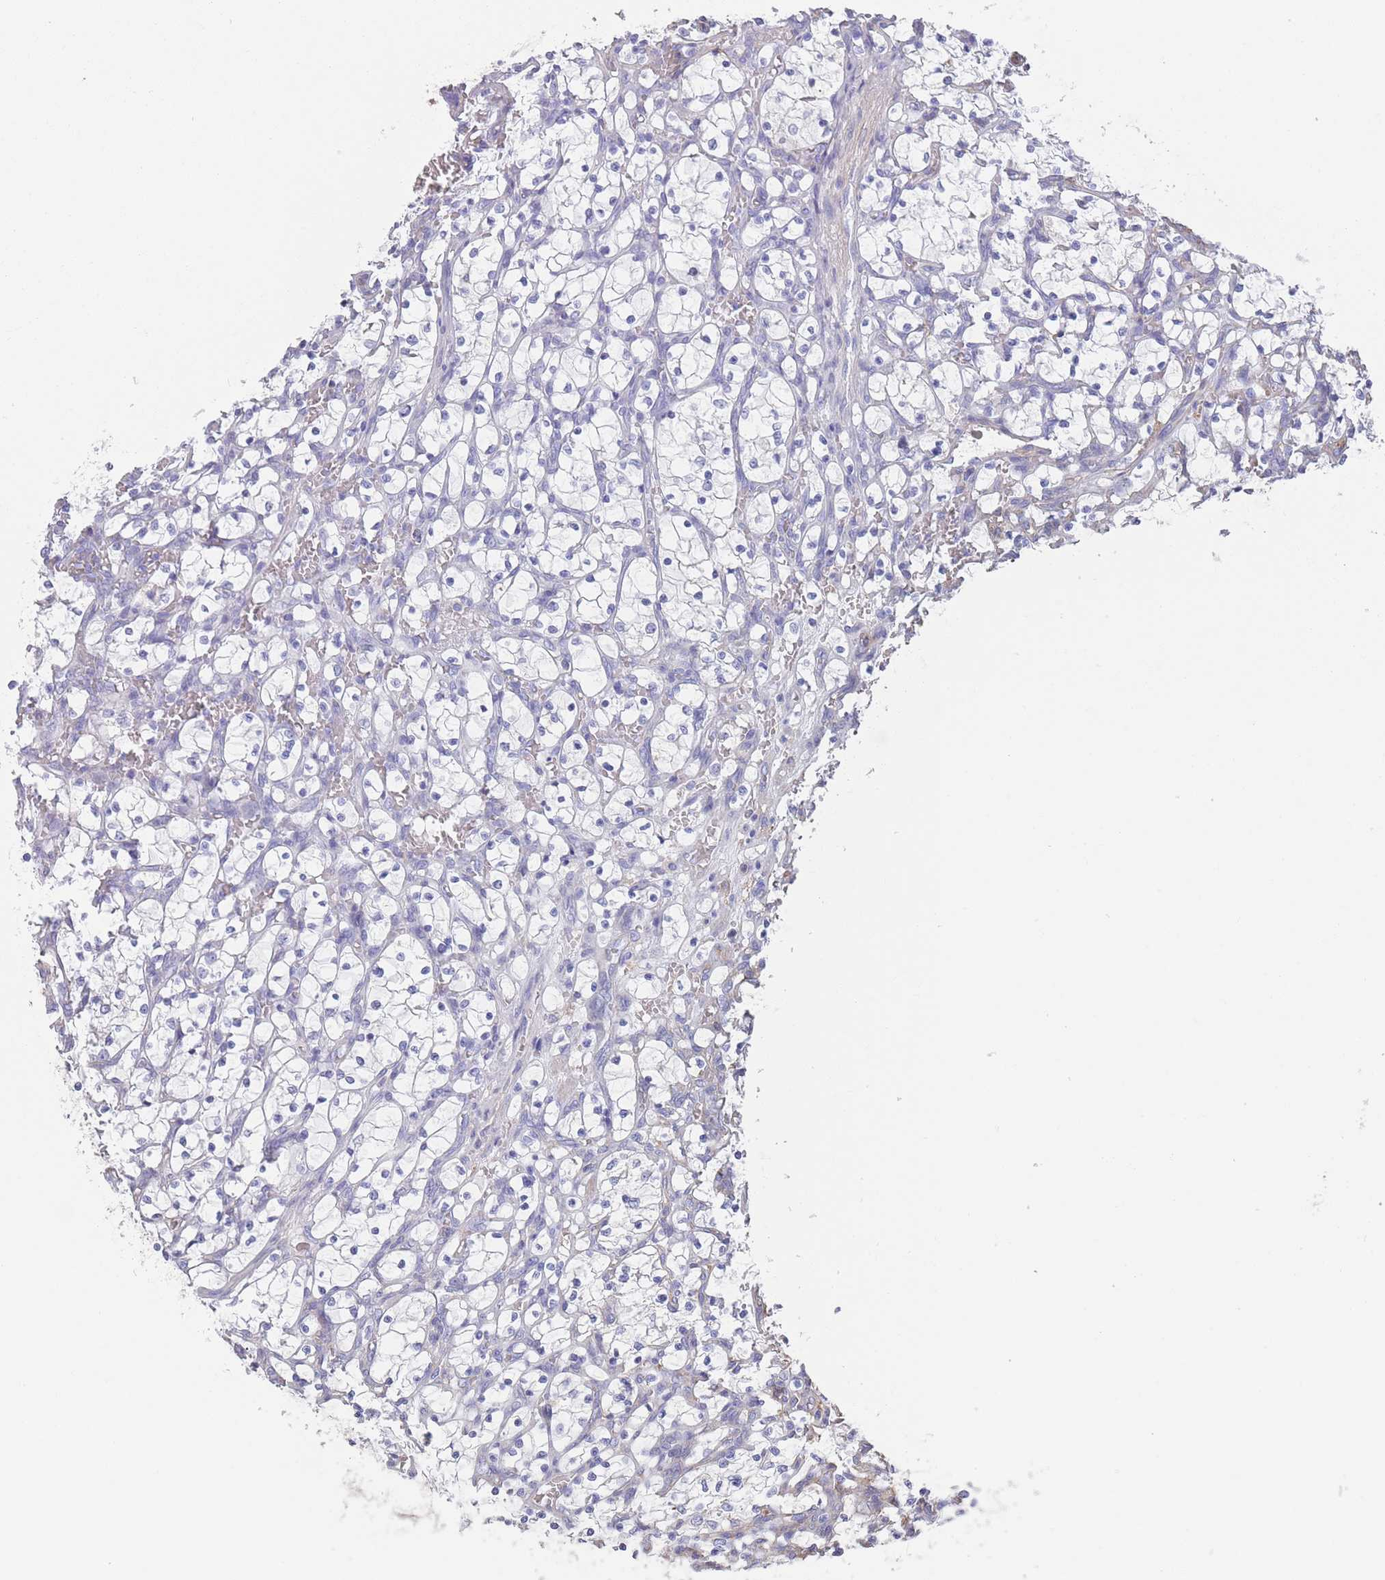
{"staining": {"intensity": "negative", "quantity": "none", "location": "none"}, "tissue": "renal cancer", "cell_type": "Tumor cells", "image_type": "cancer", "snomed": [{"axis": "morphology", "description": "Adenocarcinoma, NOS"}, {"axis": "topography", "description": "Kidney"}], "caption": "Renal cancer stained for a protein using immunohistochemistry (IHC) demonstrates no expression tumor cells.", "gene": "SCCPDH", "patient": {"sex": "female", "age": 69}}